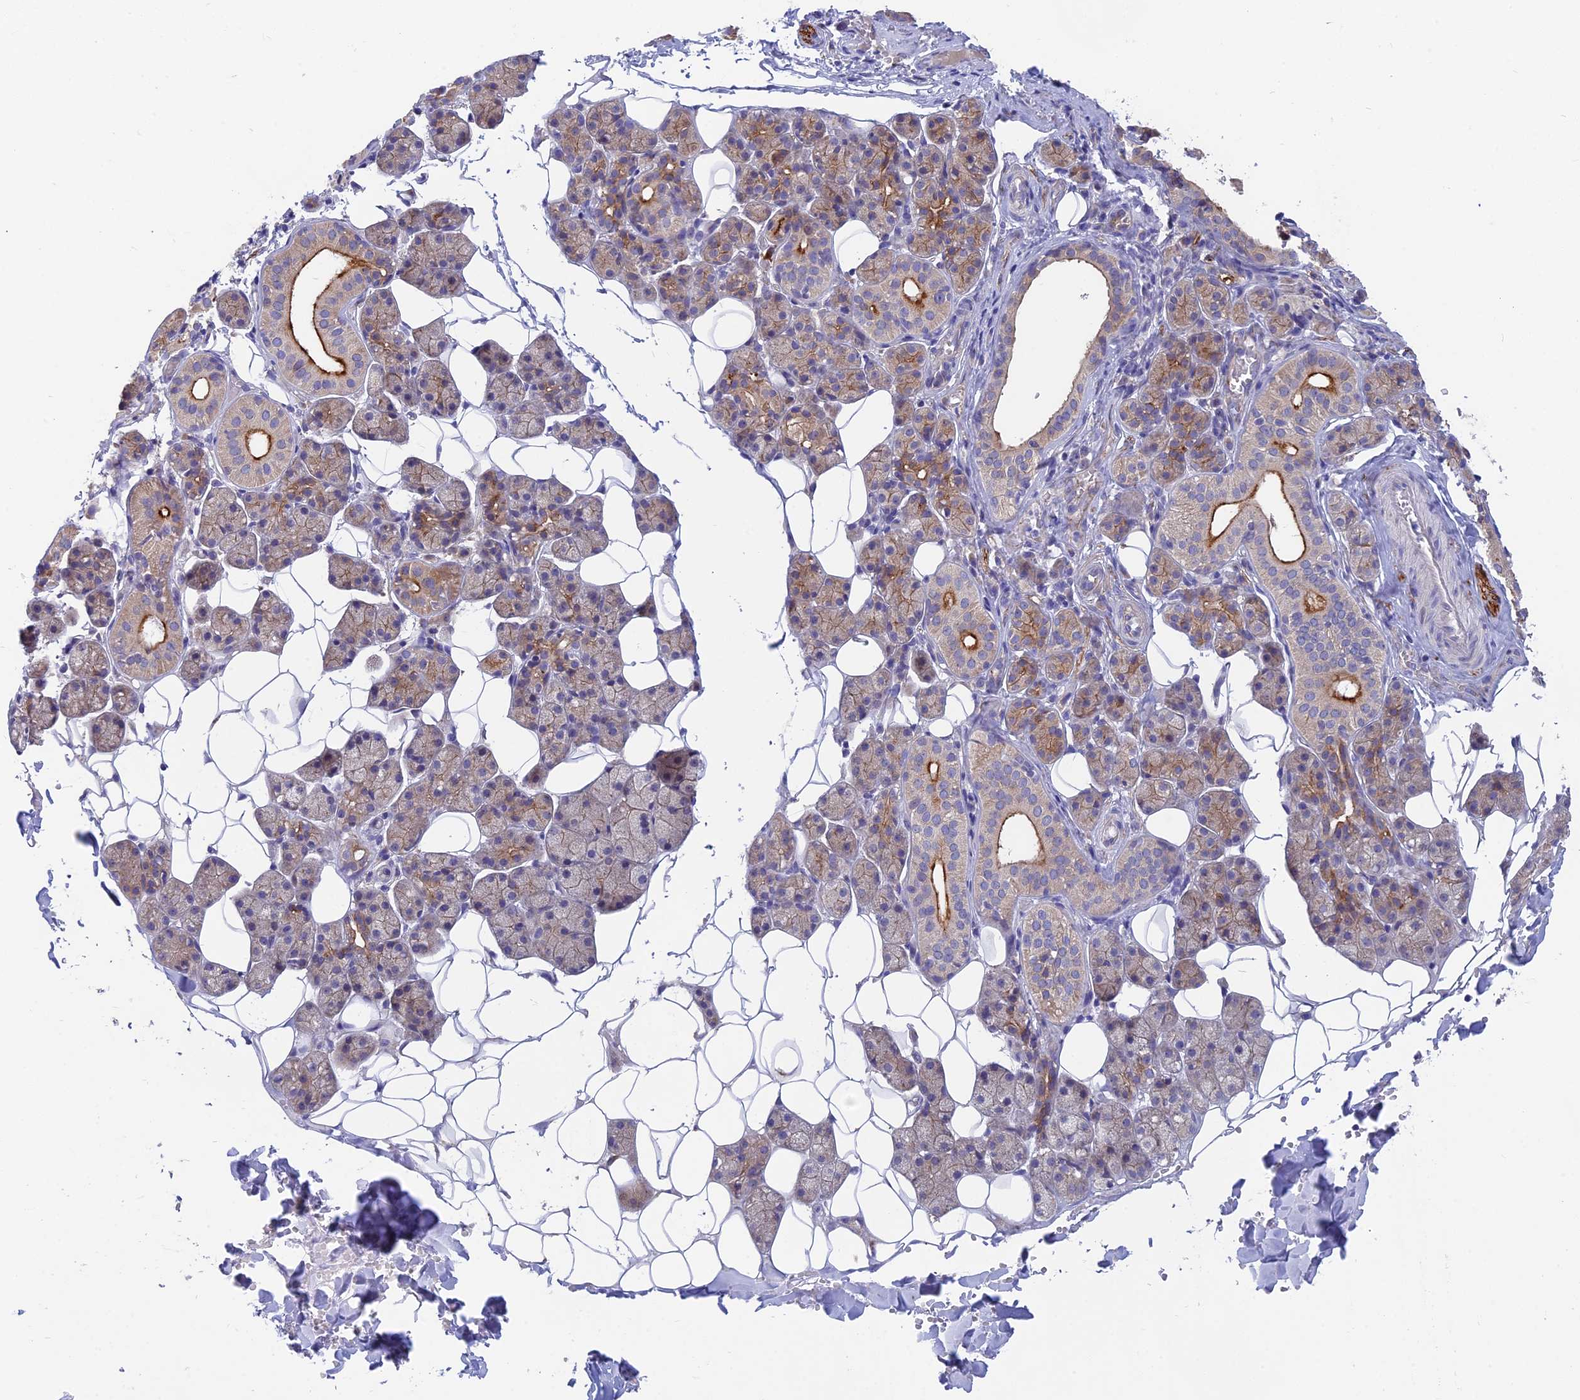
{"staining": {"intensity": "moderate", "quantity": "25%-75%", "location": "cytoplasmic/membranous"}, "tissue": "salivary gland", "cell_type": "Glandular cells", "image_type": "normal", "snomed": [{"axis": "morphology", "description": "Normal tissue, NOS"}, {"axis": "topography", "description": "Salivary gland"}], "caption": "Protein analysis of benign salivary gland exhibits moderate cytoplasmic/membranous expression in approximately 25%-75% of glandular cells.", "gene": "TENT4B", "patient": {"sex": "female", "age": 33}}